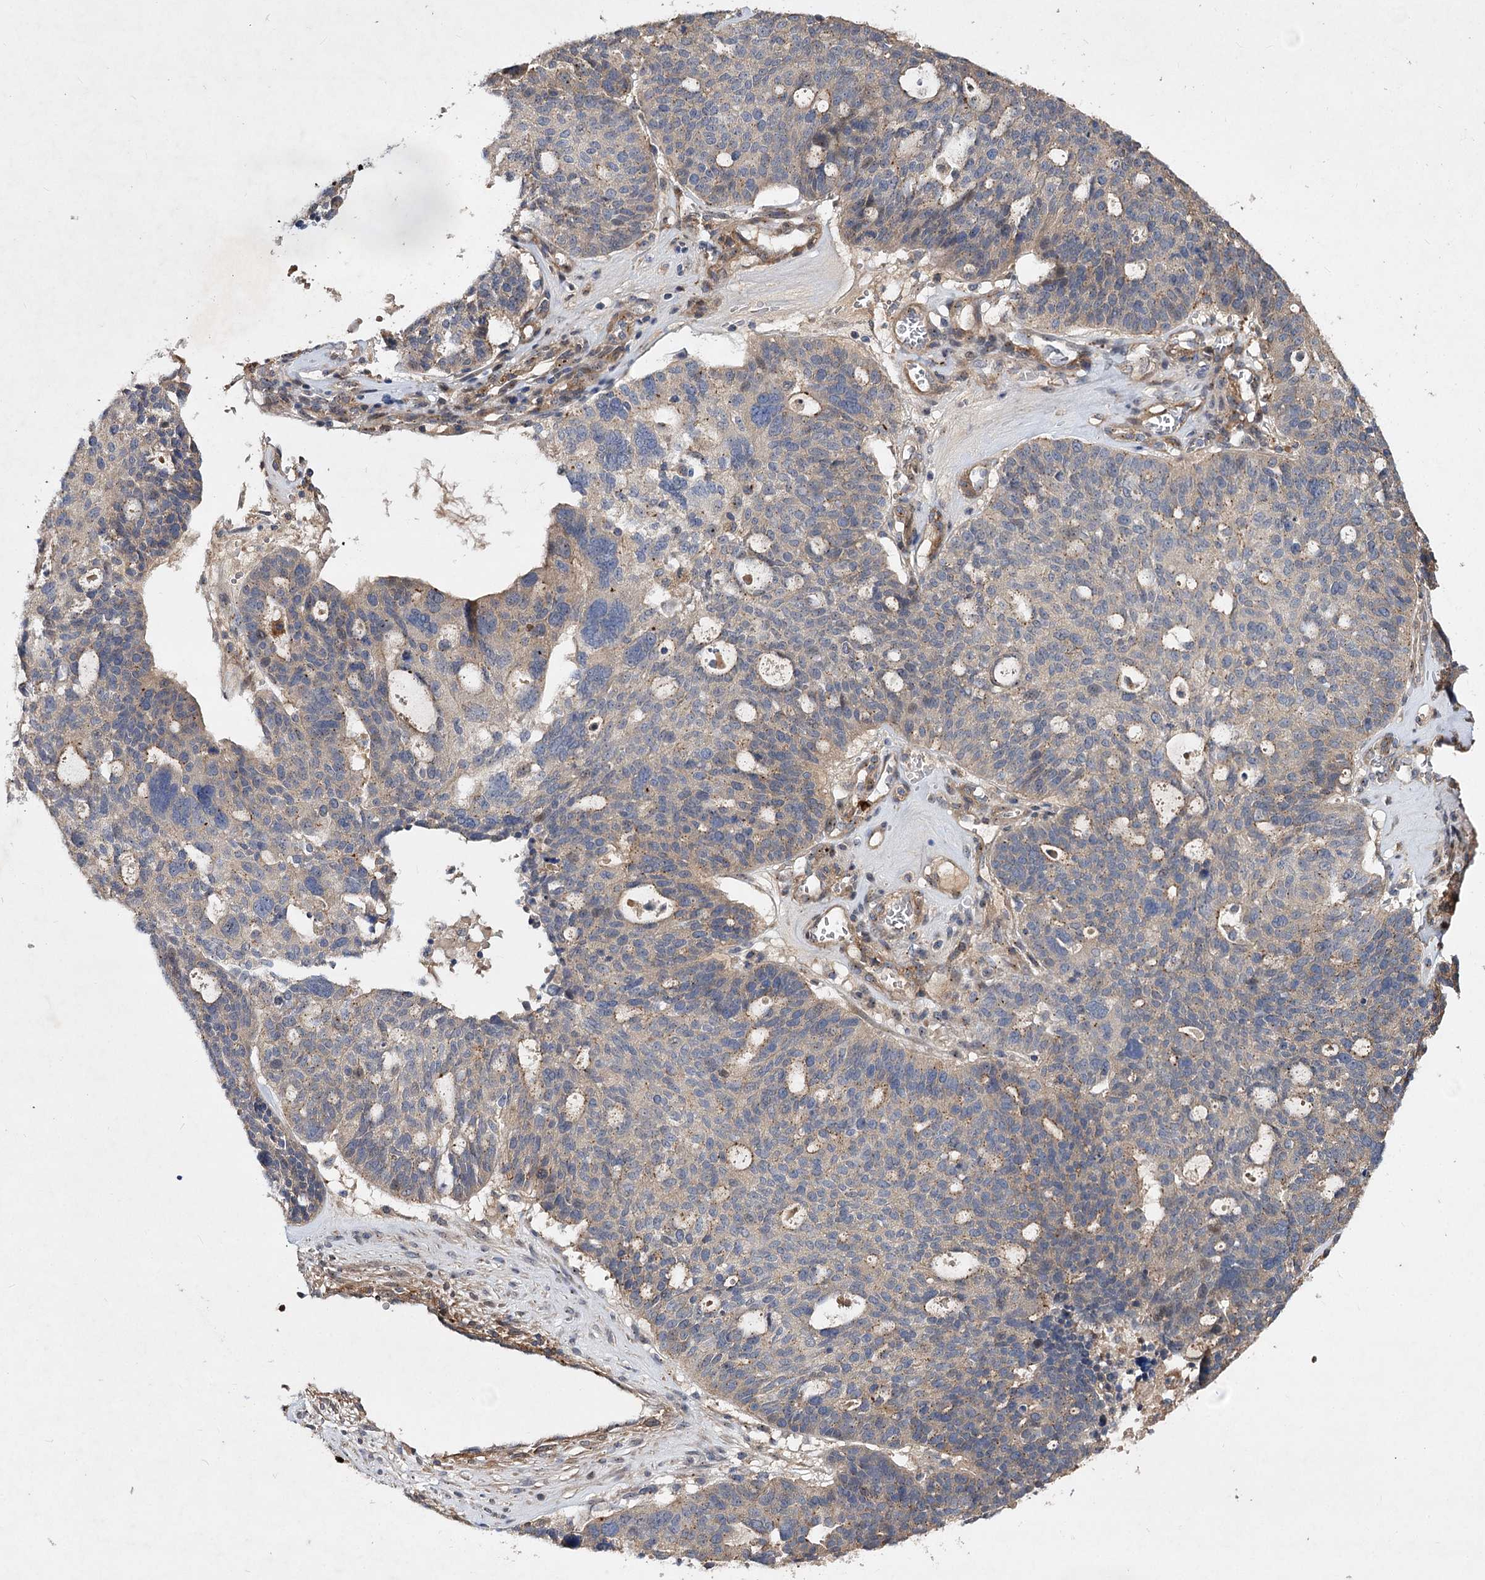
{"staining": {"intensity": "weak", "quantity": "<25%", "location": "cytoplasmic/membranous"}, "tissue": "ovarian cancer", "cell_type": "Tumor cells", "image_type": "cancer", "snomed": [{"axis": "morphology", "description": "Cystadenocarcinoma, serous, NOS"}, {"axis": "topography", "description": "Ovary"}], "caption": "Immunohistochemical staining of serous cystadenocarcinoma (ovarian) exhibits no significant positivity in tumor cells.", "gene": "MINDY3", "patient": {"sex": "female", "age": 59}}